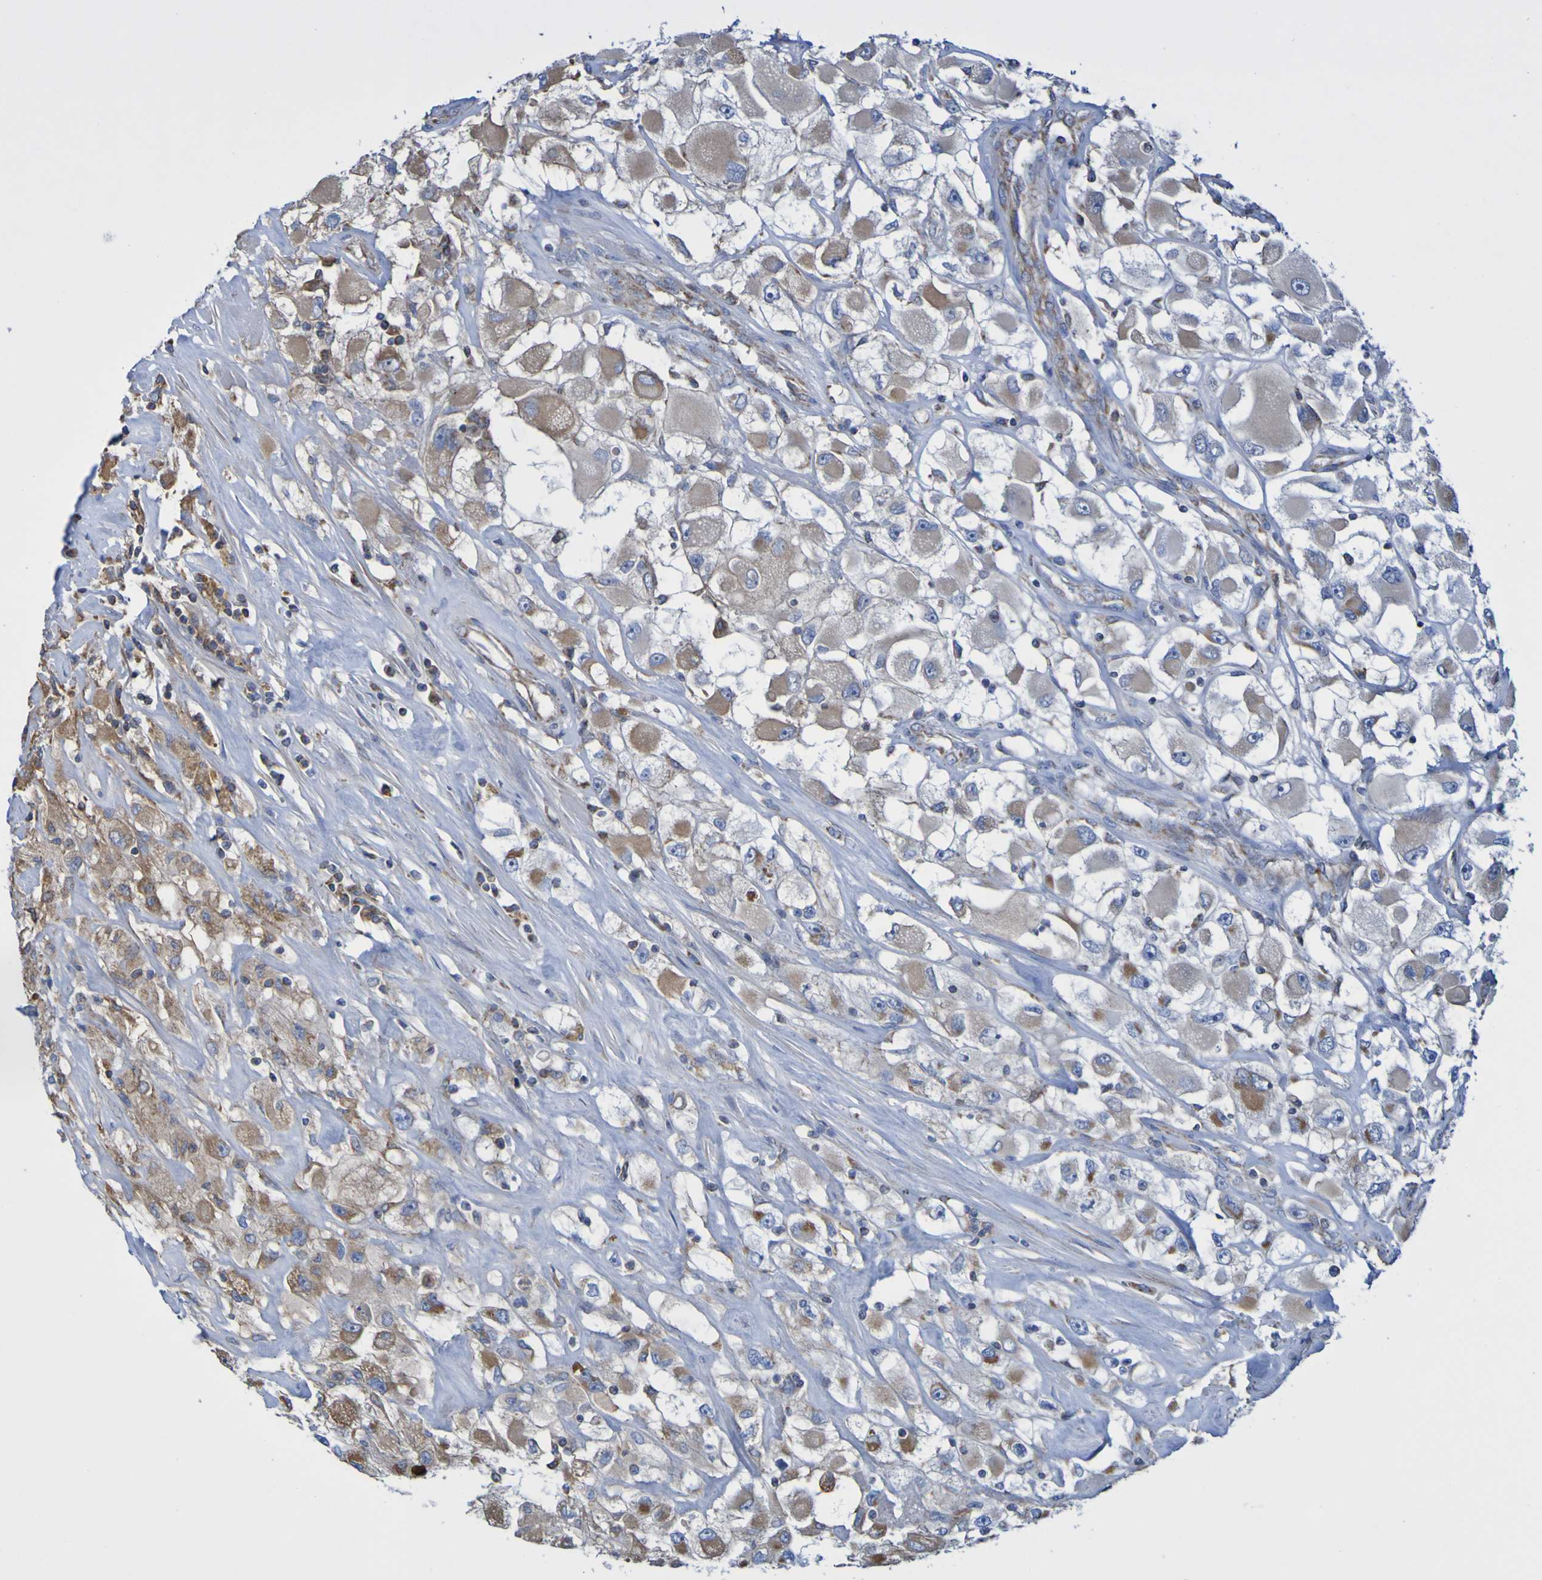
{"staining": {"intensity": "weak", "quantity": "25%-75%", "location": "cytoplasmic/membranous"}, "tissue": "renal cancer", "cell_type": "Tumor cells", "image_type": "cancer", "snomed": [{"axis": "morphology", "description": "Adenocarcinoma, NOS"}, {"axis": "topography", "description": "Kidney"}], "caption": "An IHC image of neoplastic tissue is shown. Protein staining in brown labels weak cytoplasmic/membranous positivity in adenocarcinoma (renal) within tumor cells.", "gene": "CNTN2", "patient": {"sex": "female", "age": 52}}